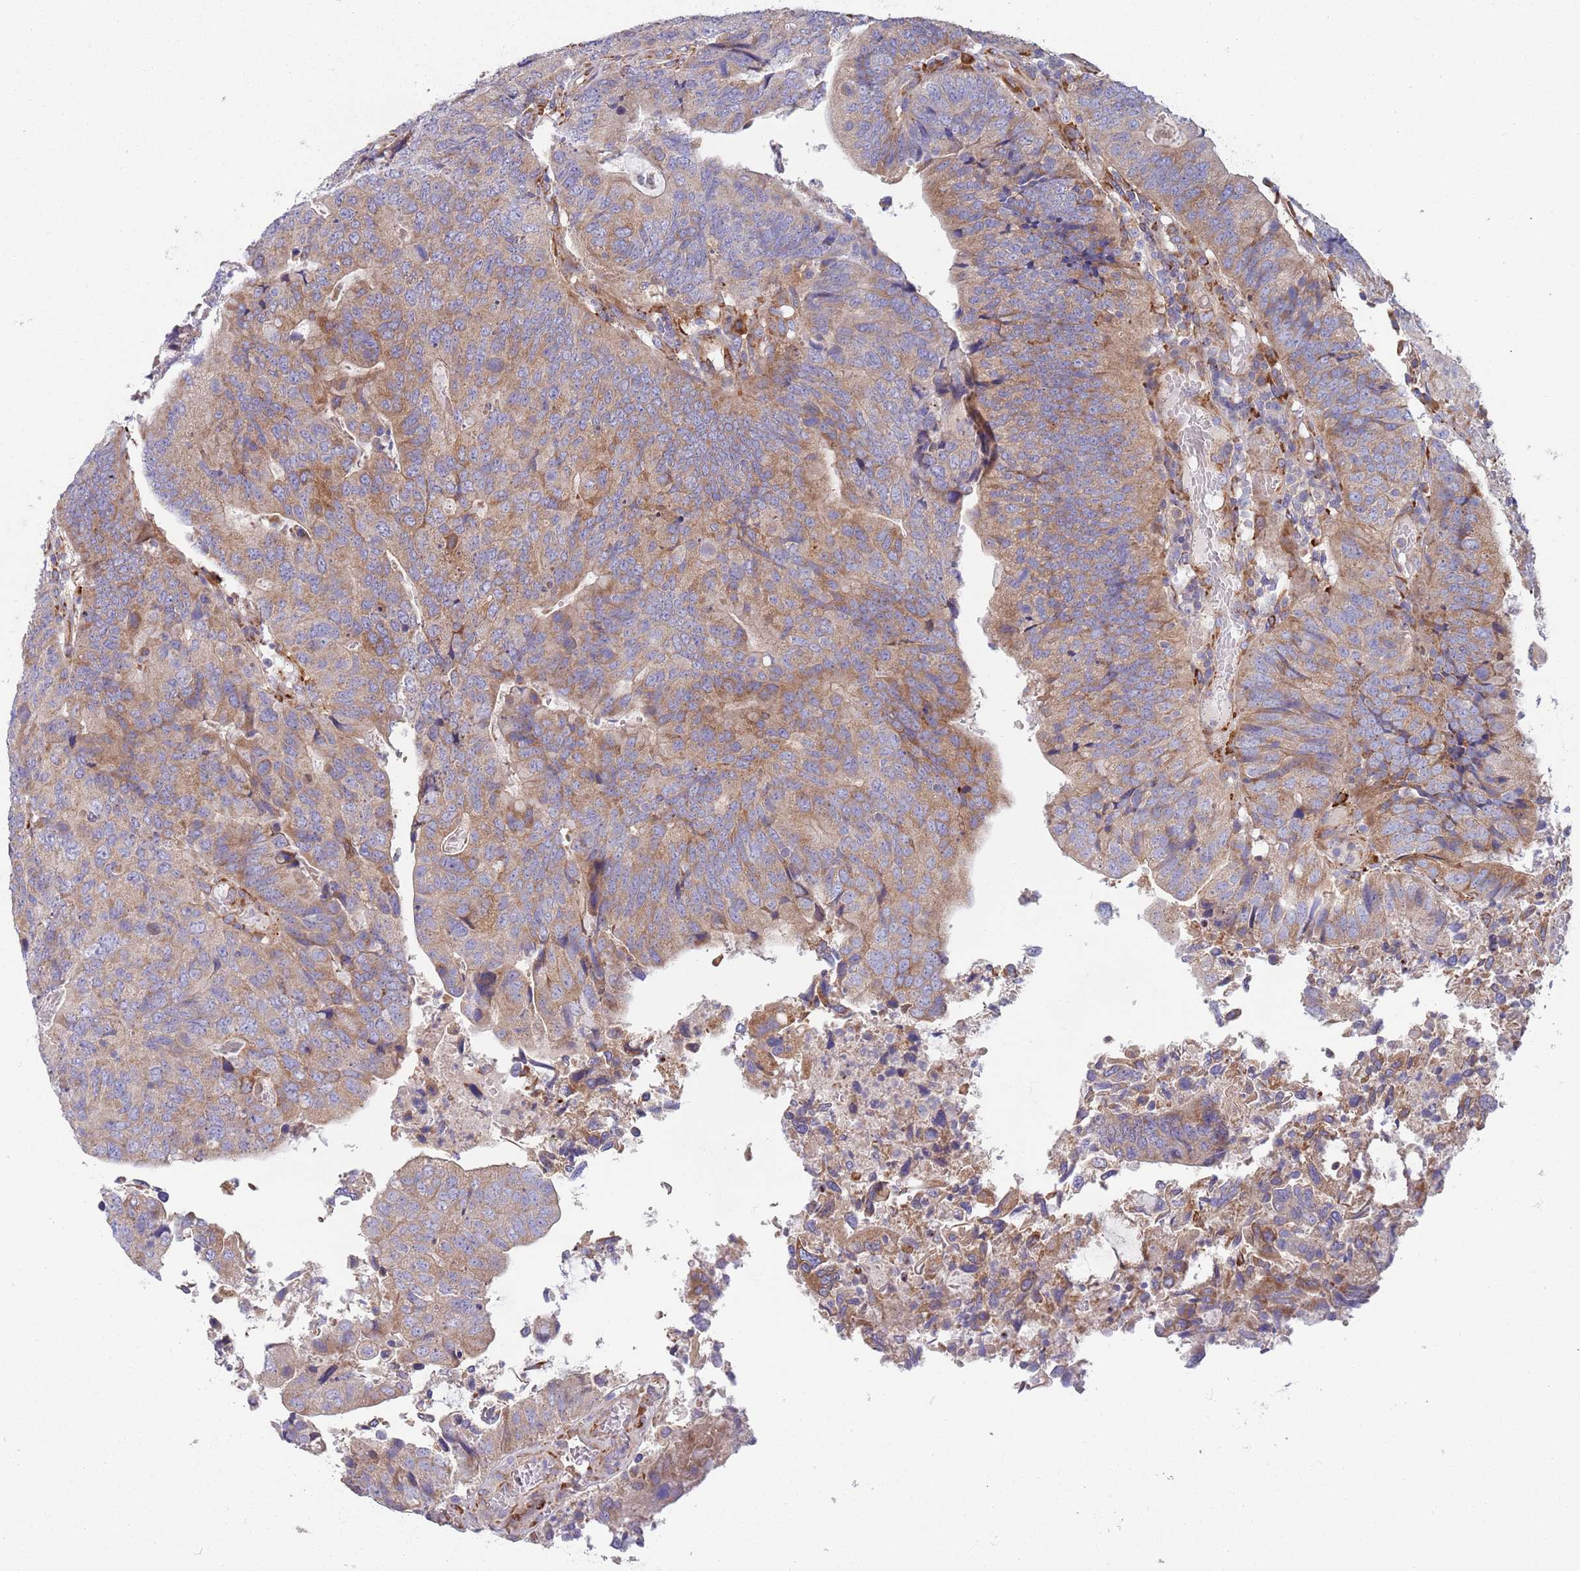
{"staining": {"intensity": "weak", "quantity": ">75%", "location": "cytoplasmic/membranous"}, "tissue": "colorectal cancer", "cell_type": "Tumor cells", "image_type": "cancer", "snomed": [{"axis": "morphology", "description": "Adenocarcinoma, NOS"}, {"axis": "topography", "description": "Colon"}], "caption": "Adenocarcinoma (colorectal) stained with a protein marker demonstrates weak staining in tumor cells.", "gene": "ARMCX6", "patient": {"sex": "female", "age": 67}}